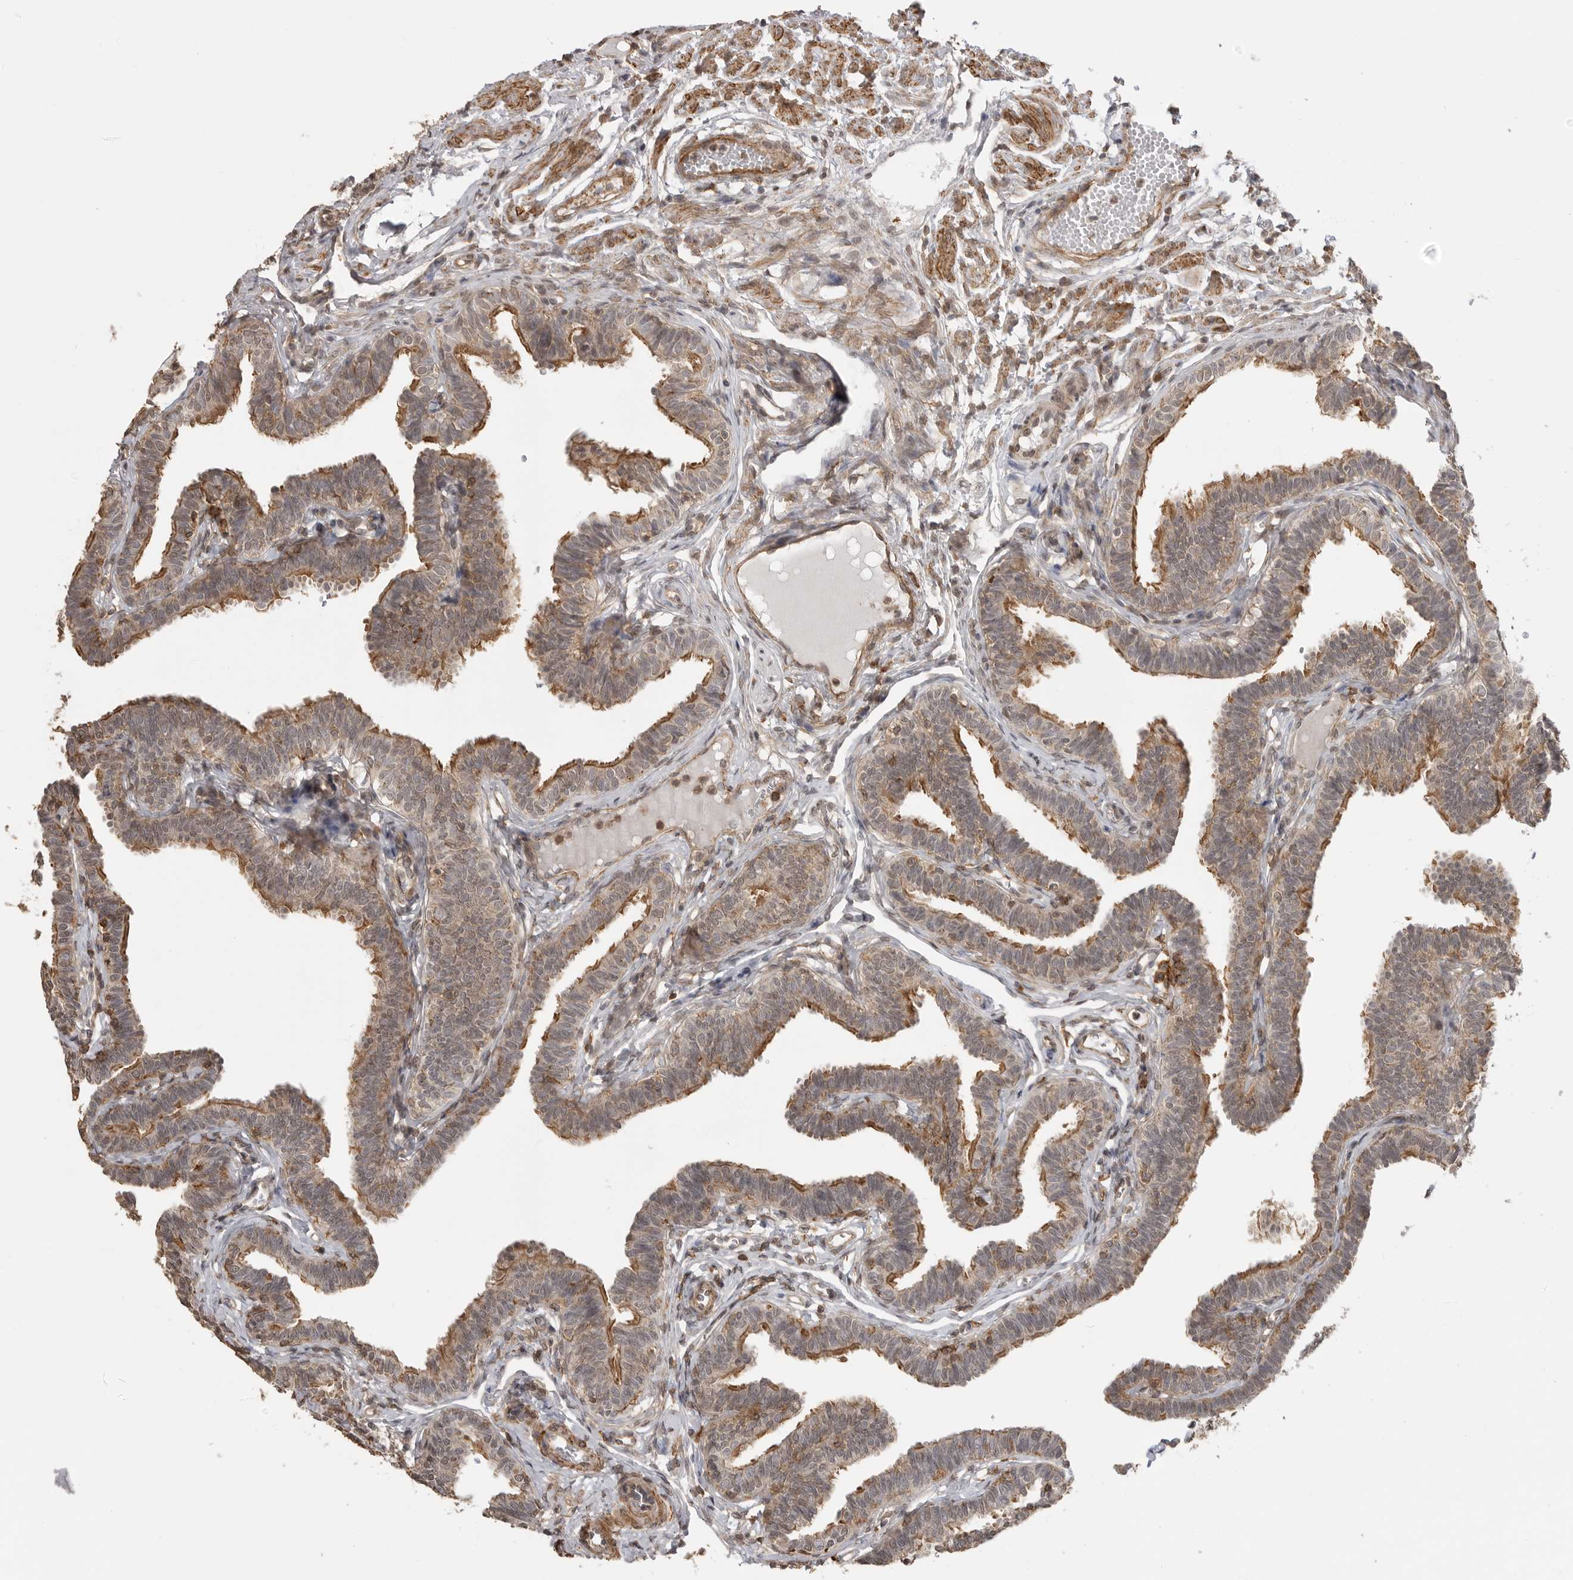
{"staining": {"intensity": "moderate", "quantity": "25%-75%", "location": "cytoplasmic/membranous"}, "tissue": "fallopian tube", "cell_type": "Glandular cells", "image_type": "normal", "snomed": [{"axis": "morphology", "description": "Normal tissue, NOS"}, {"axis": "topography", "description": "Fallopian tube"}, {"axis": "topography", "description": "Ovary"}], "caption": "Immunohistochemical staining of benign fallopian tube reveals moderate cytoplasmic/membranous protein expression in about 25%-75% of glandular cells.", "gene": "GPC2", "patient": {"sex": "female", "age": 23}}